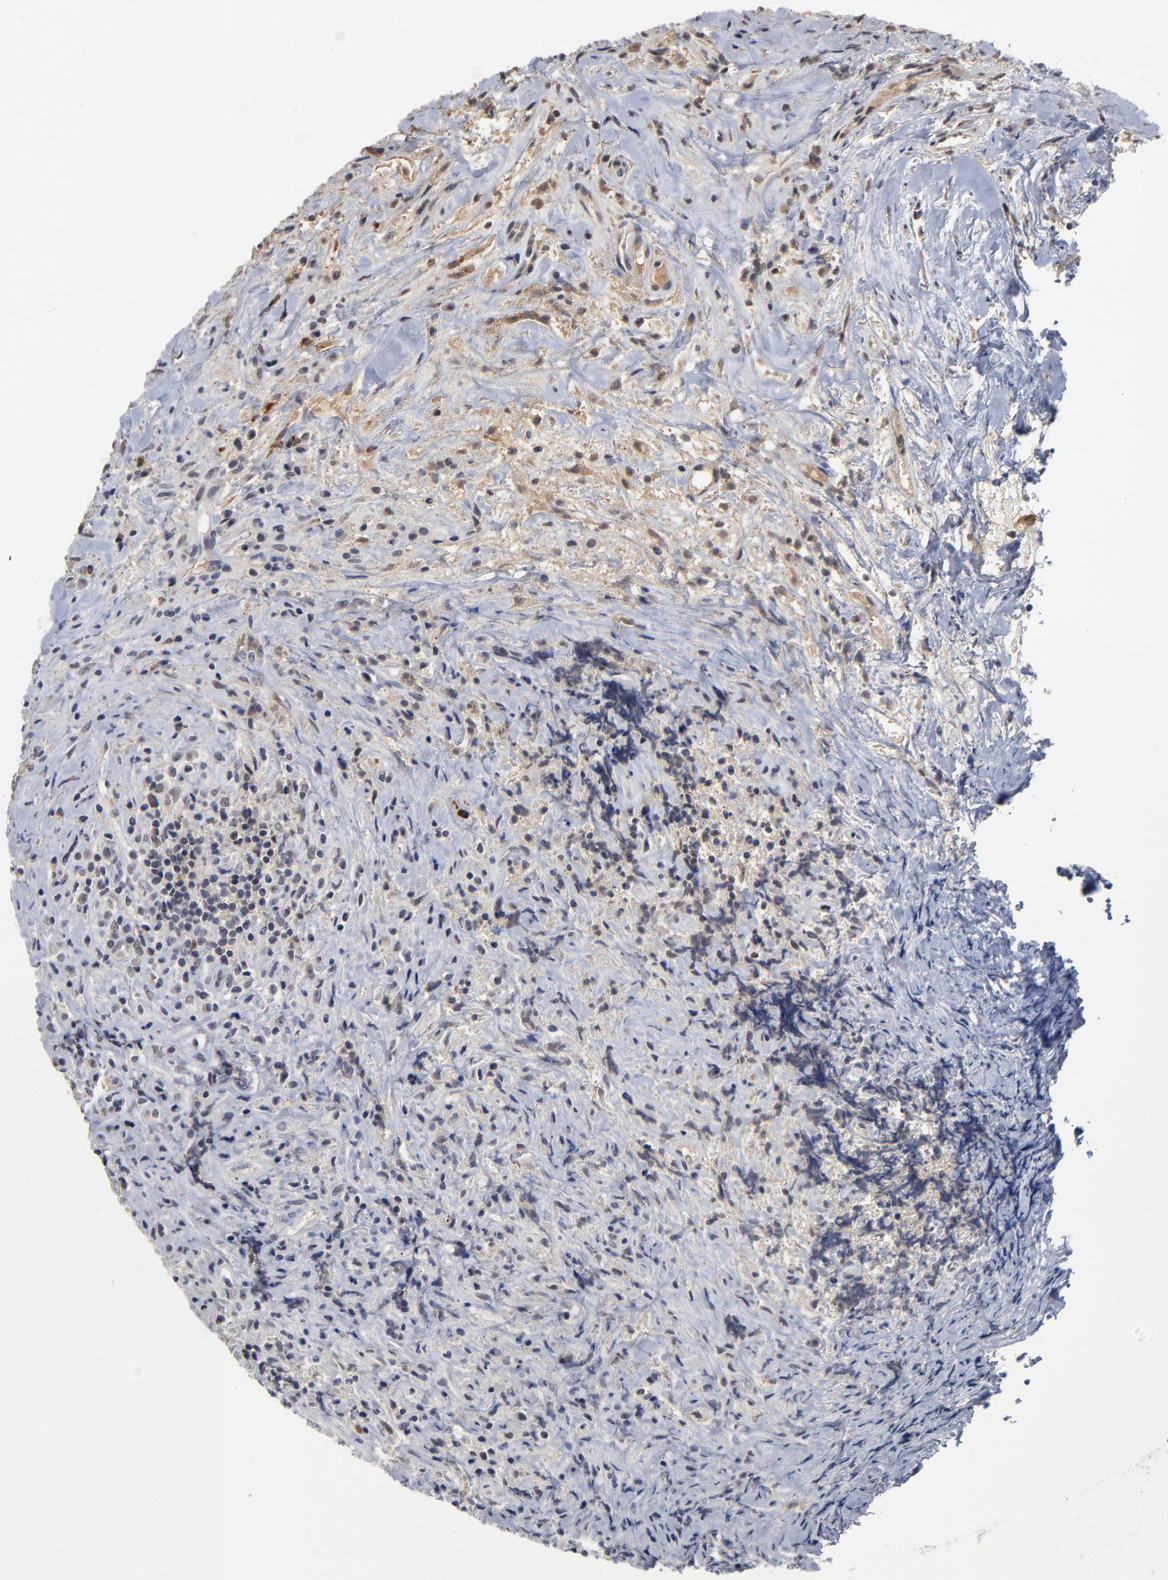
{"staining": {"intensity": "weak", "quantity": "25%-75%", "location": "cytoplasmic/membranous"}, "tissue": "lymphoma", "cell_type": "Tumor cells", "image_type": "cancer", "snomed": [{"axis": "morphology", "description": "Hodgkin's disease, NOS"}, {"axis": "topography", "description": "Lymph node"}], "caption": "The micrograph displays immunohistochemical staining of Hodgkin's disease. There is weak cytoplasmic/membranous staining is appreciated in approximately 25%-75% of tumor cells.", "gene": "WSB1", "patient": {"sex": "female", "age": 25}}